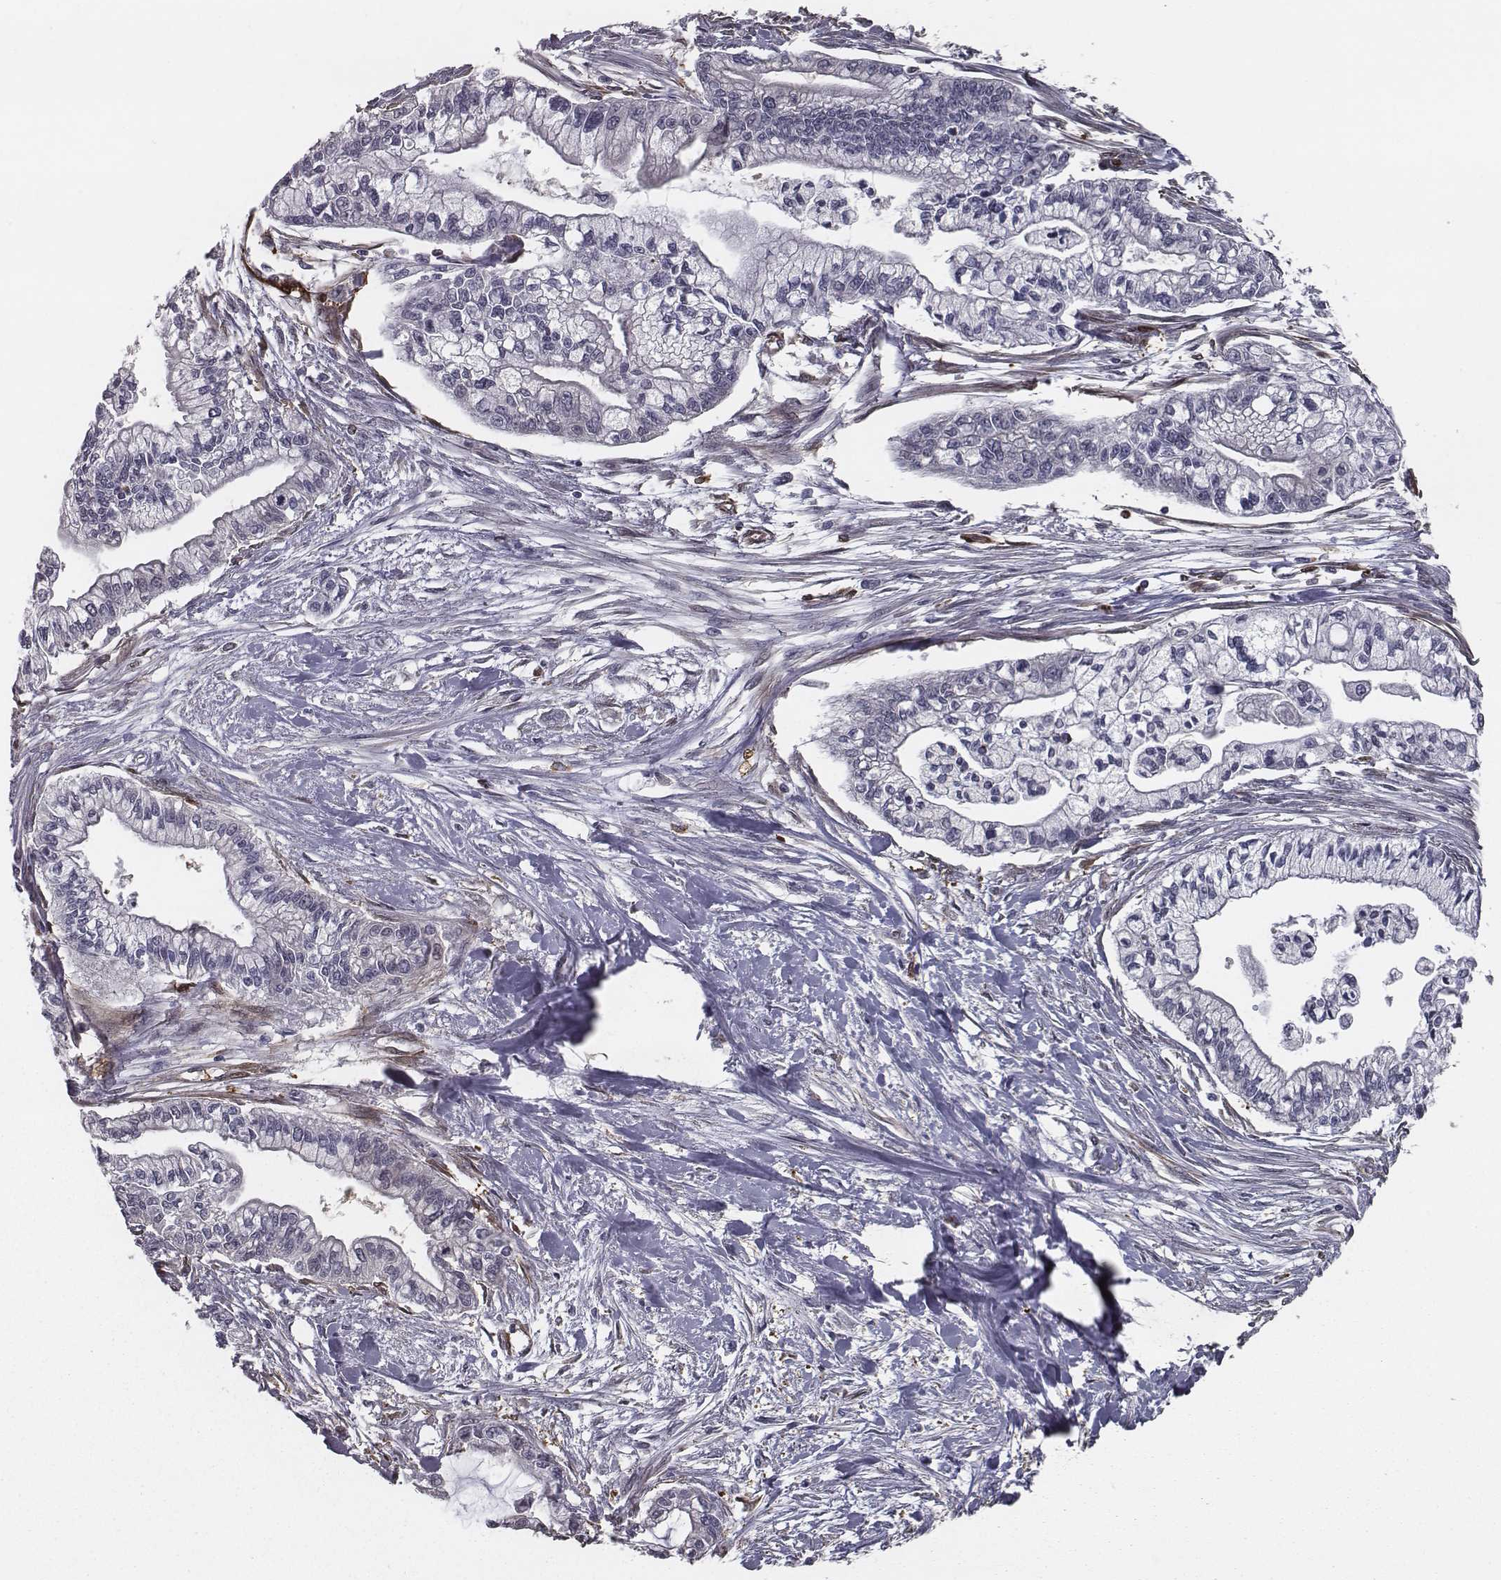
{"staining": {"intensity": "negative", "quantity": "none", "location": "none"}, "tissue": "pancreatic cancer", "cell_type": "Tumor cells", "image_type": "cancer", "snomed": [{"axis": "morphology", "description": "Adenocarcinoma, NOS"}, {"axis": "topography", "description": "Pancreas"}], "caption": "The immunohistochemistry photomicrograph has no significant staining in tumor cells of adenocarcinoma (pancreatic) tissue.", "gene": "ISYNA1", "patient": {"sex": "male", "age": 54}}